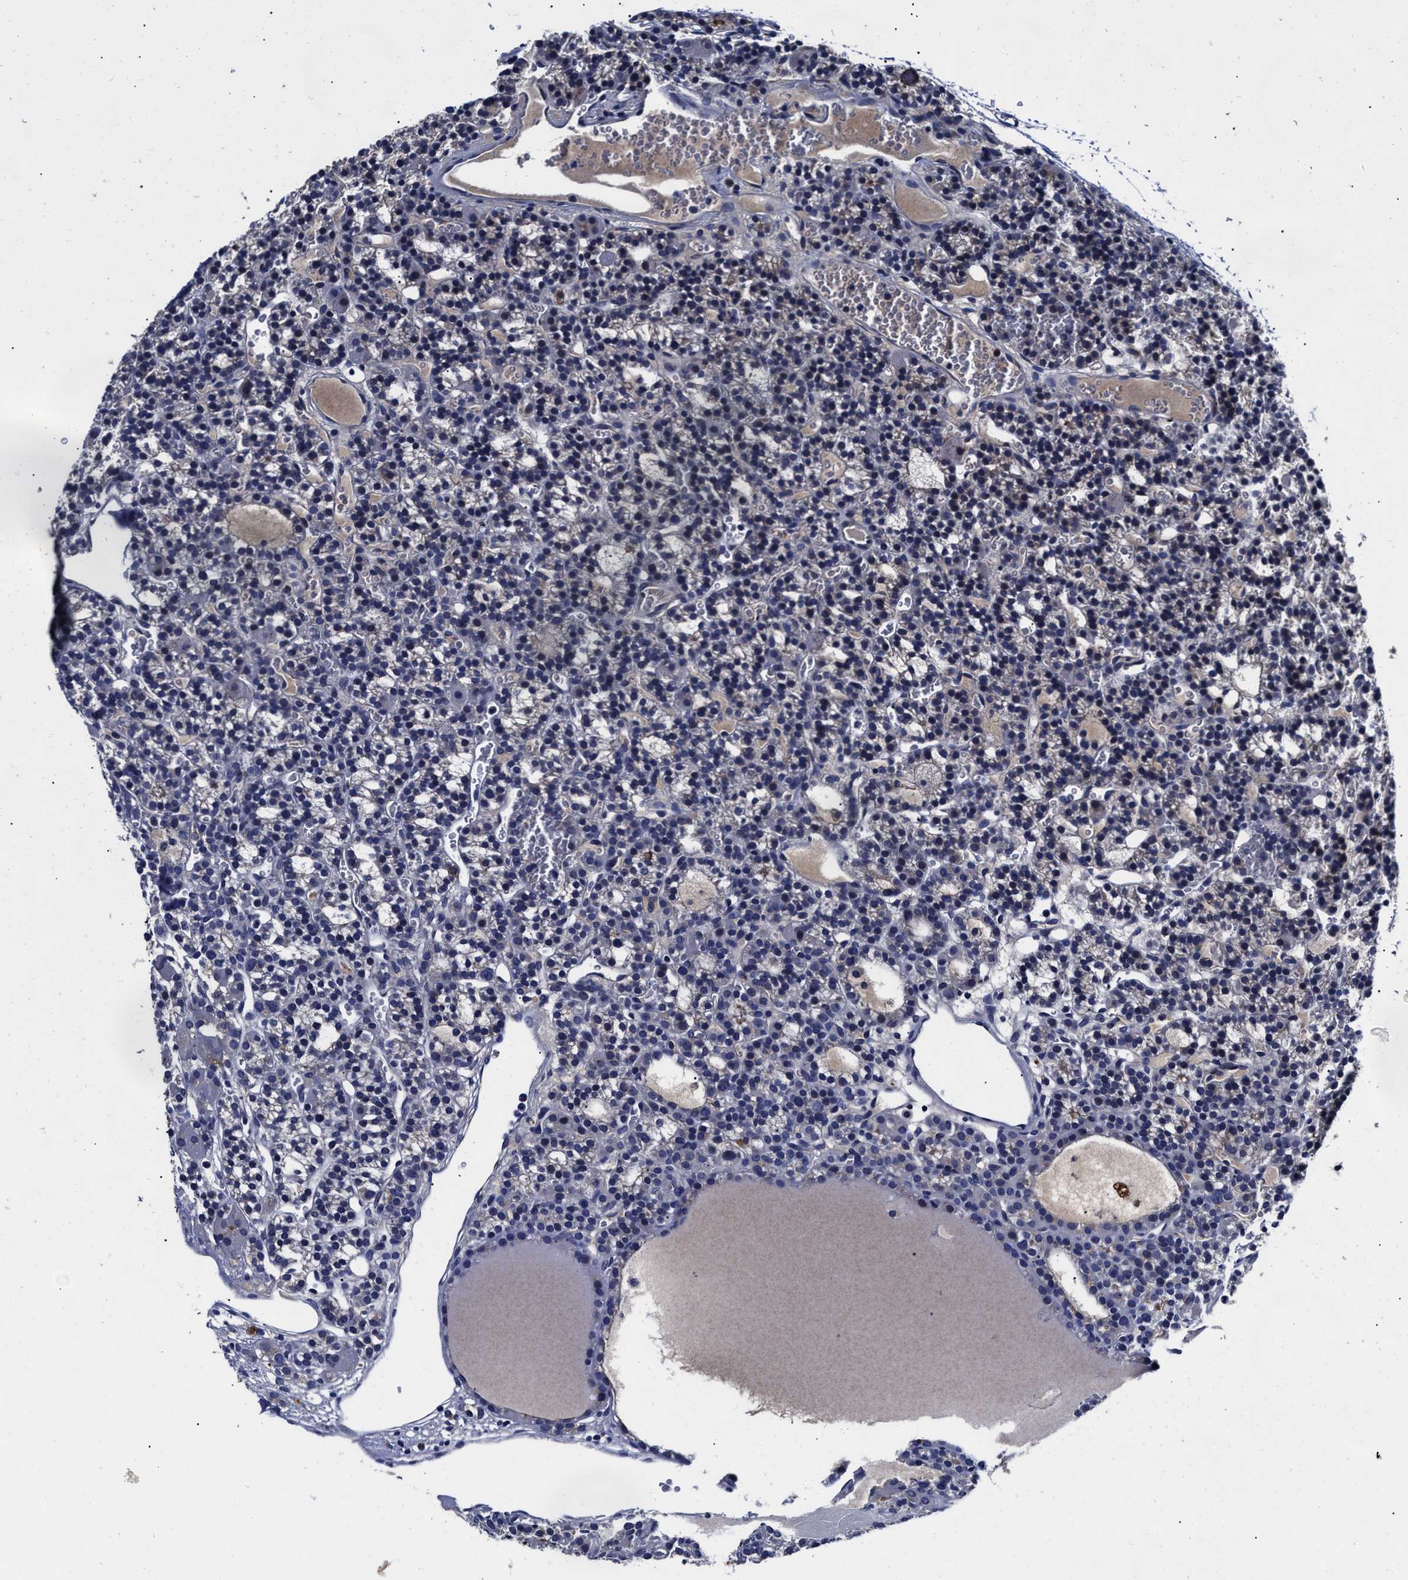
{"staining": {"intensity": "negative", "quantity": "none", "location": "none"}, "tissue": "parathyroid gland", "cell_type": "Glandular cells", "image_type": "normal", "snomed": [{"axis": "morphology", "description": "Normal tissue, NOS"}, {"axis": "morphology", "description": "Adenoma, NOS"}, {"axis": "topography", "description": "Parathyroid gland"}], "caption": "High power microscopy image of an immunohistochemistry histopathology image of benign parathyroid gland, revealing no significant staining in glandular cells.", "gene": "OLFML2A", "patient": {"sex": "female", "age": 58}}